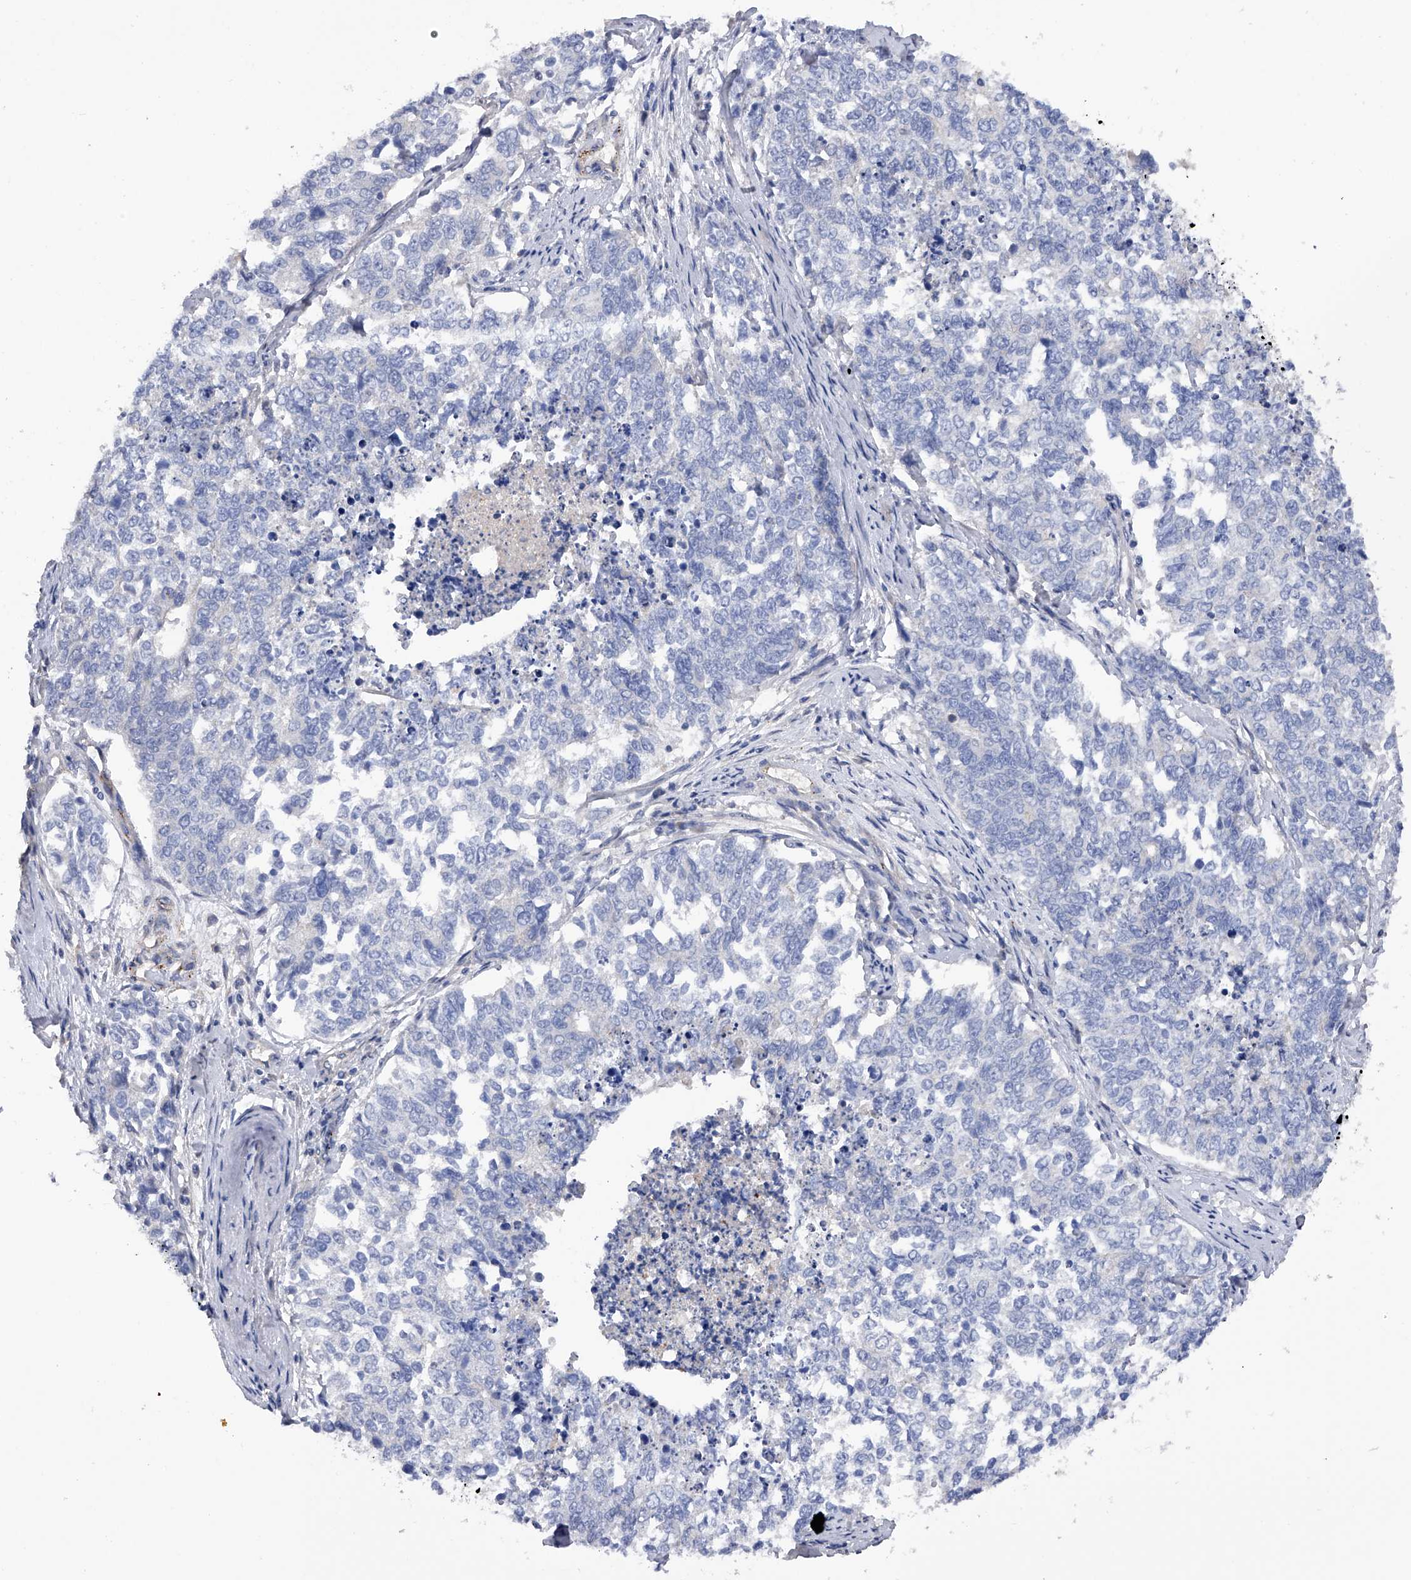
{"staining": {"intensity": "negative", "quantity": "none", "location": "none"}, "tissue": "cervical cancer", "cell_type": "Tumor cells", "image_type": "cancer", "snomed": [{"axis": "morphology", "description": "Squamous cell carcinoma, NOS"}, {"axis": "topography", "description": "Cervix"}], "caption": "The micrograph demonstrates no significant staining in tumor cells of cervical squamous cell carcinoma.", "gene": "RWDD2A", "patient": {"sex": "female", "age": 63}}